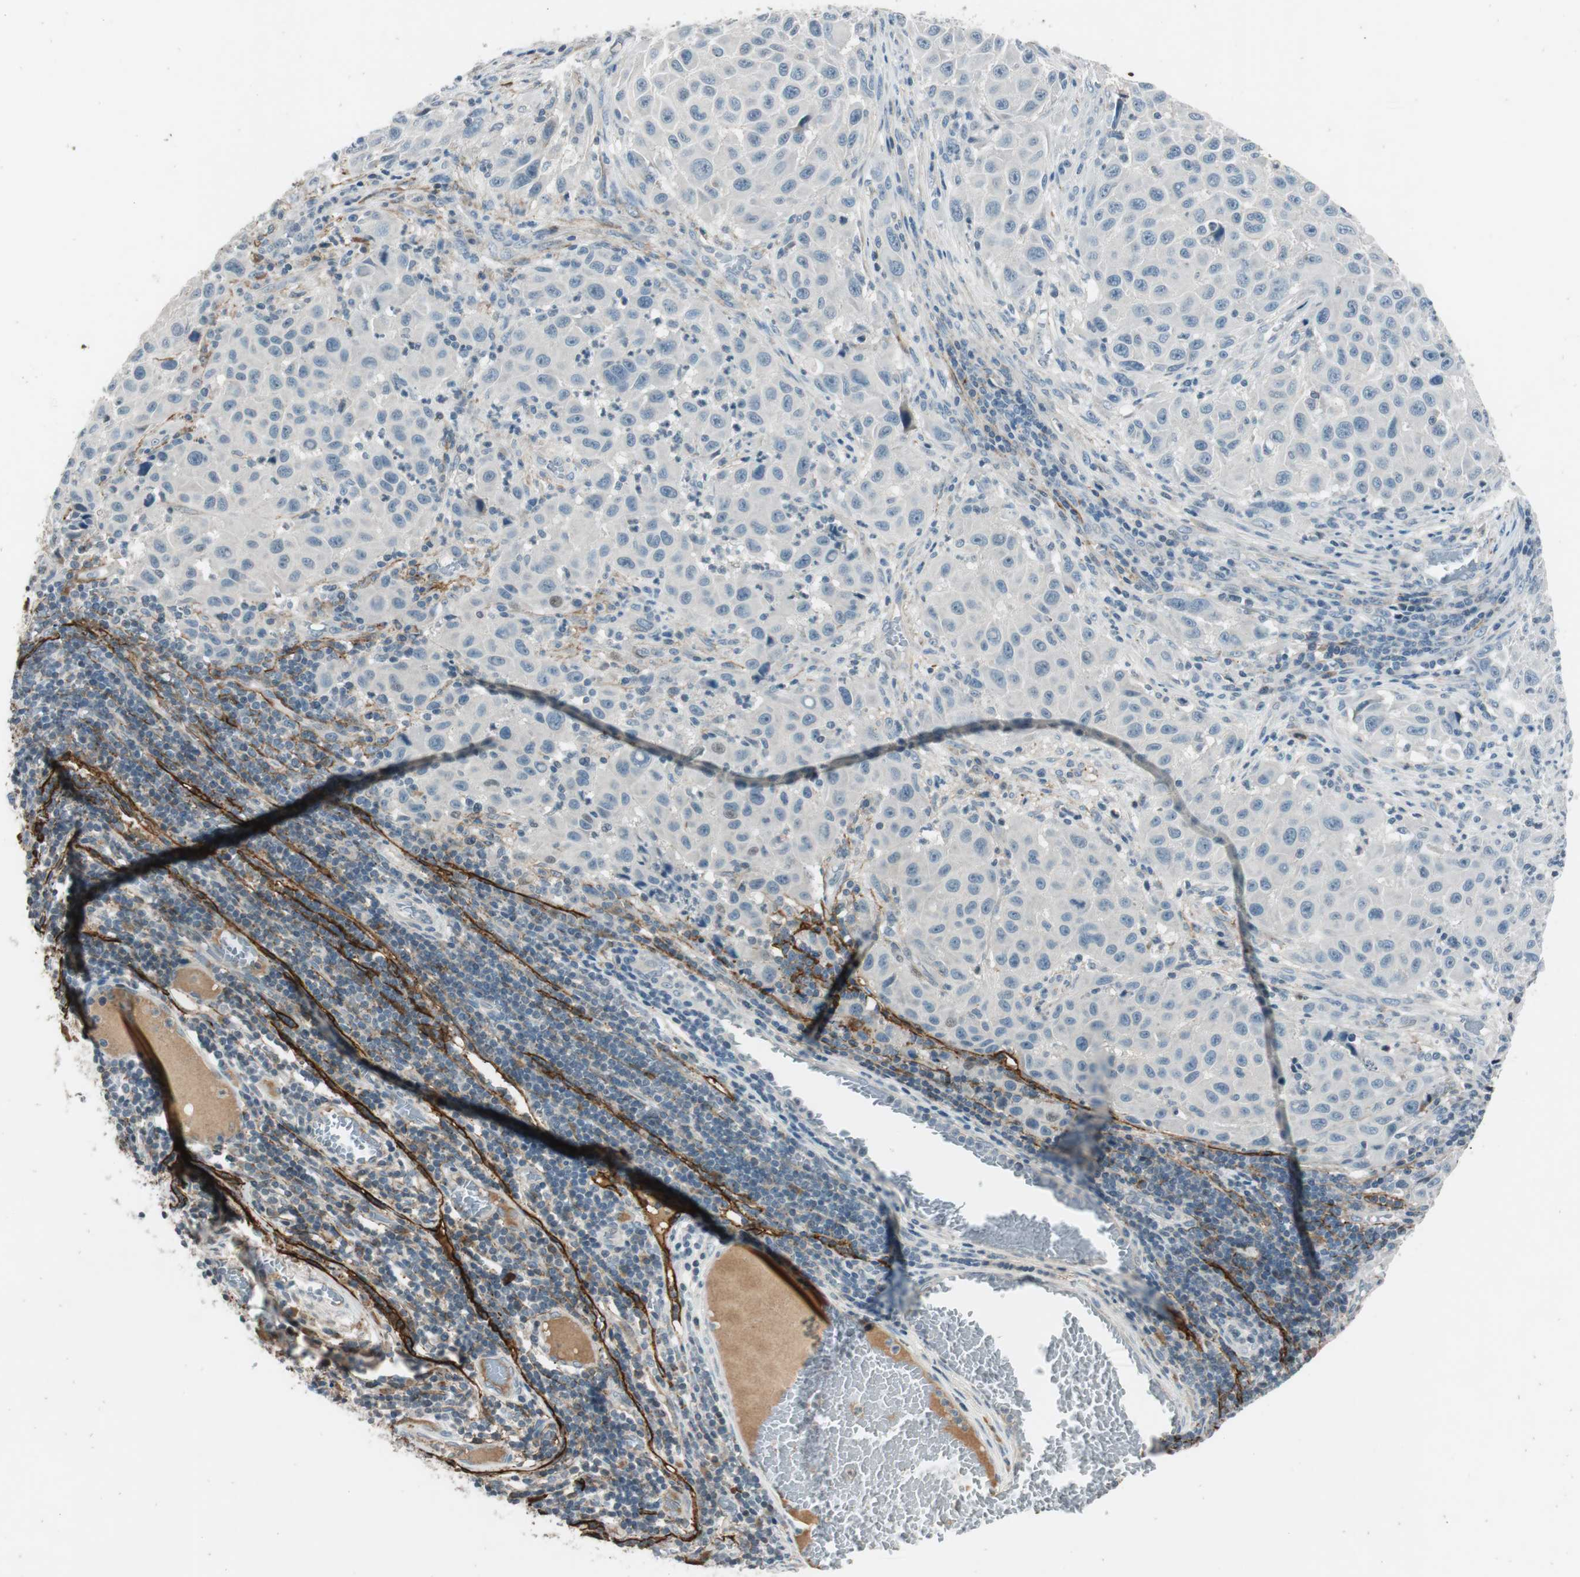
{"staining": {"intensity": "negative", "quantity": "none", "location": "none"}, "tissue": "melanoma", "cell_type": "Tumor cells", "image_type": "cancer", "snomed": [{"axis": "morphology", "description": "Malignant melanoma, Metastatic site"}, {"axis": "topography", "description": "Lymph node"}], "caption": "High magnification brightfield microscopy of malignant melanoma (metastatic site) stained with DAB (3,3'-diaminobenzidine) (brown) and counterstained with hematoxylin (blue): tumor cells show no significant staining.", "gene": "PDPN", "patient": {"sex": "male", "age": 61}}